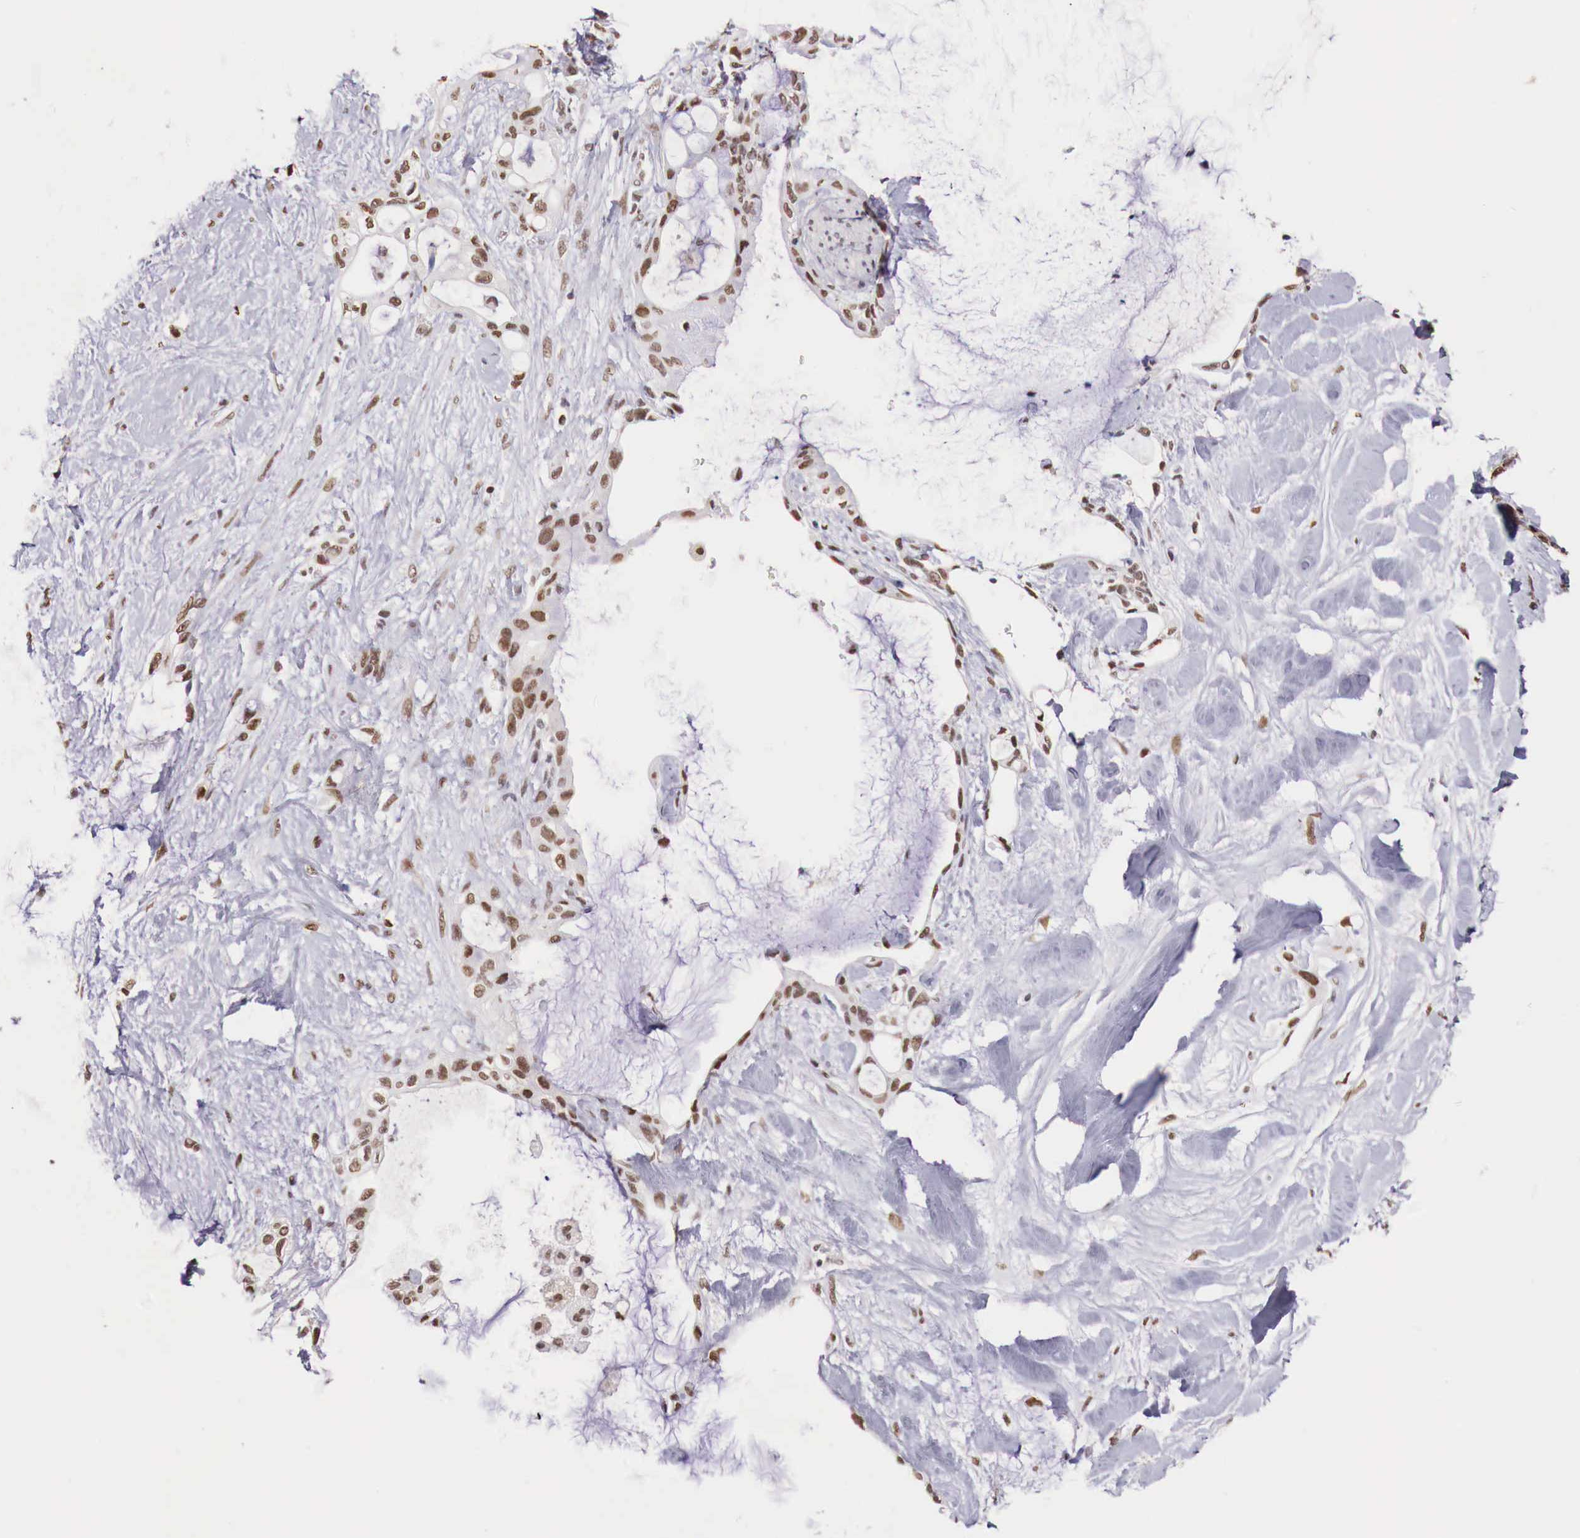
{"staining": {"intensity": "moderate", "quantity": ">75%", "location": "nuclear"}, "tissue": "pancreatic cancer", "cell_type": "Tumor cells", "image_type": "cancer", "snomed": [{"axis": "morphology", "description": "Adenocarcinoma, NOS"}, {"axis": "topography", "description": "Pancreas"}], "caption": "IHC (DAB) staining of adenocarcinoma (pancreatic) exhibits moderate nuclear protein staining in approximately >75% of tumor cells. (DAB IHC, brown staining for protein, blue staining for nuclei).", "gene": "FOXP2", "patient": {"sex": "female", "age": 70}}